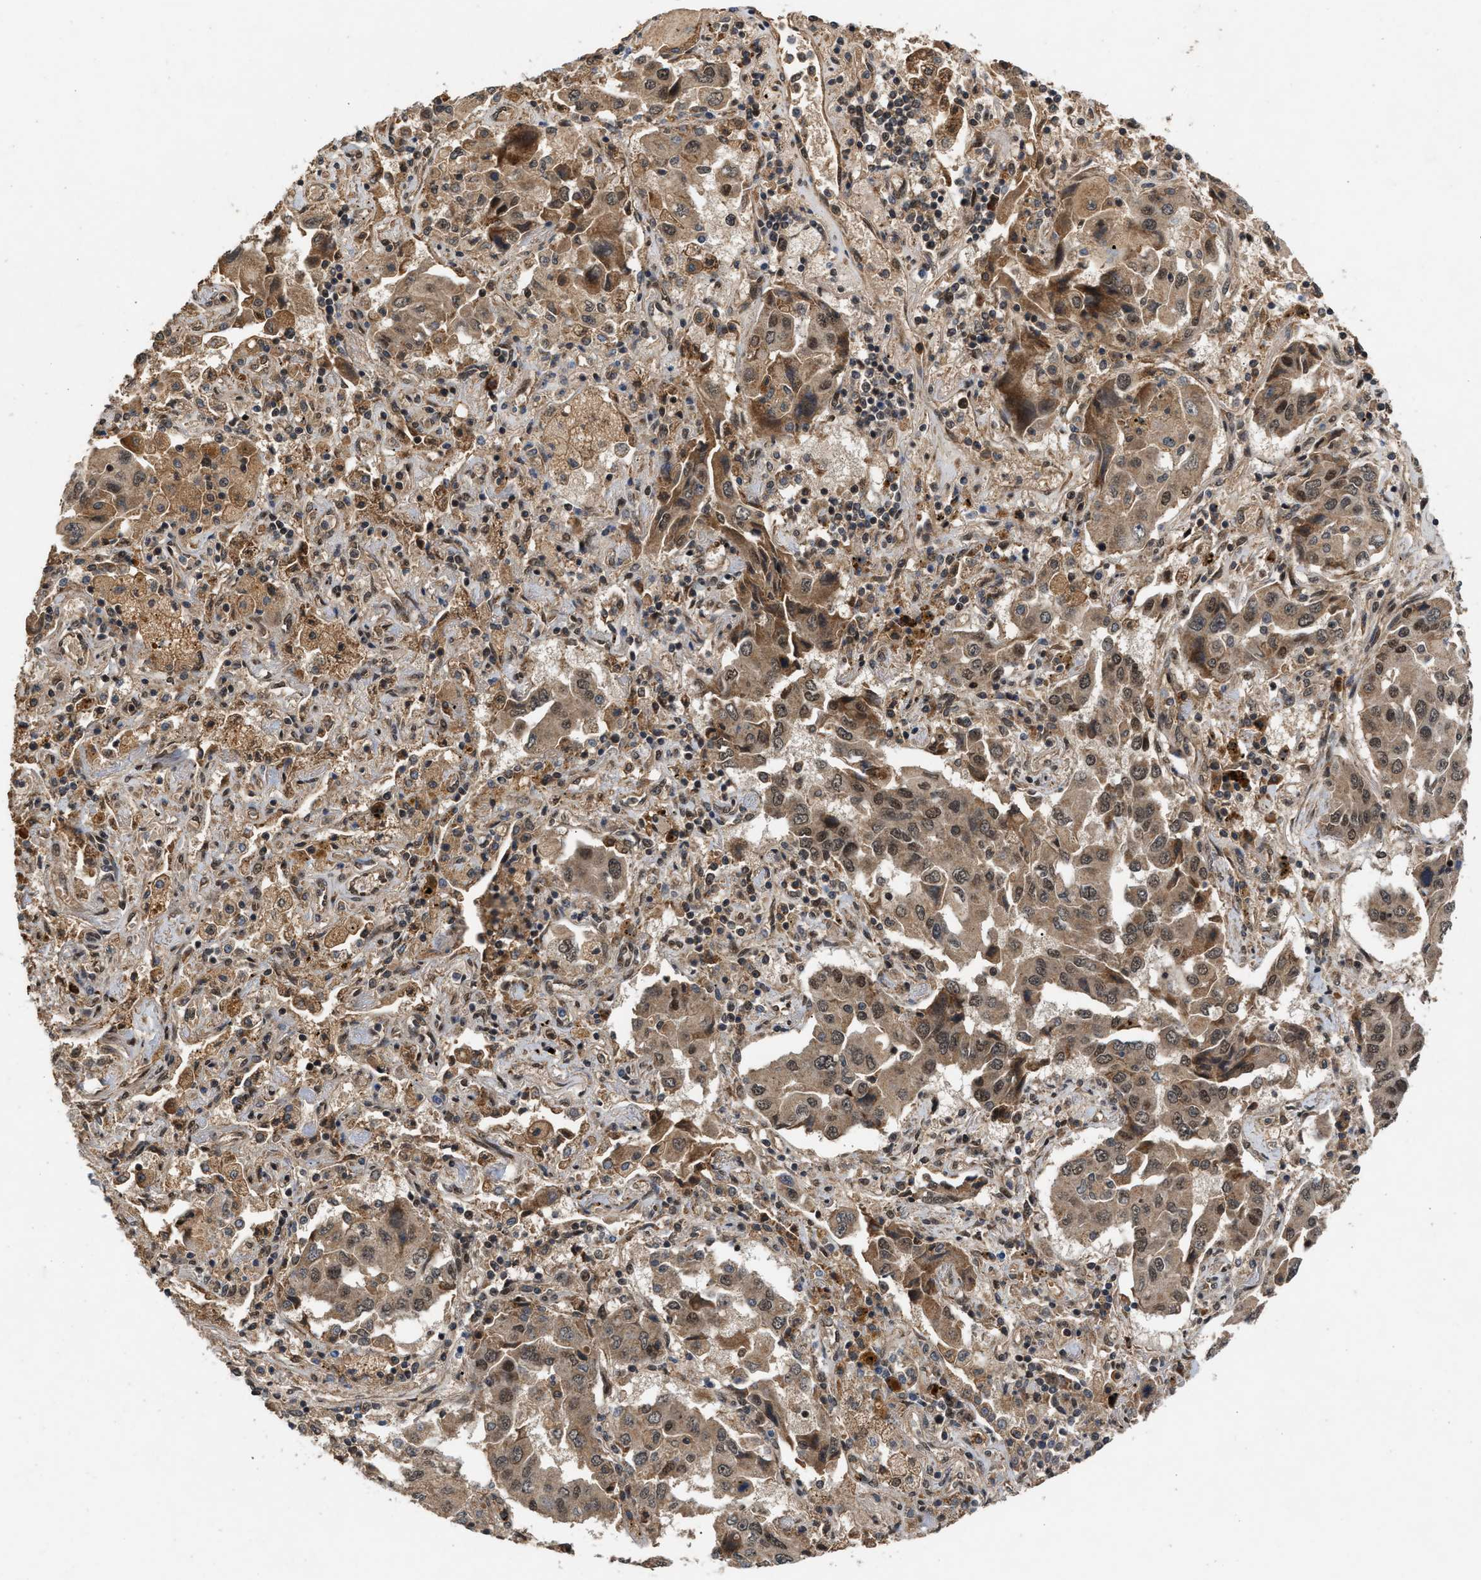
{"staining": {"intensity": "weak", "quantity": ">75%", "location": "cytoplasmic/membranous,nuclear"}, "tissue": "lung cancer", "cell_type": "Tumor cells", "image_type": "cancer", "snomed": [{"axis": "morphology", "description": "Adenocarcinoma, NOS"}, {"axis": "topography", "description": "Lung"}], "caption": "The micrograph exhibits immunohistochemical staining of lung cancer (adenocarcinoma). There is weak cytoplasmic/membranous and nuclear staining is identified in about >75% of tumor cells.", "gene": "RUSC2", "patient": {"sex": "female", "age": 65}}